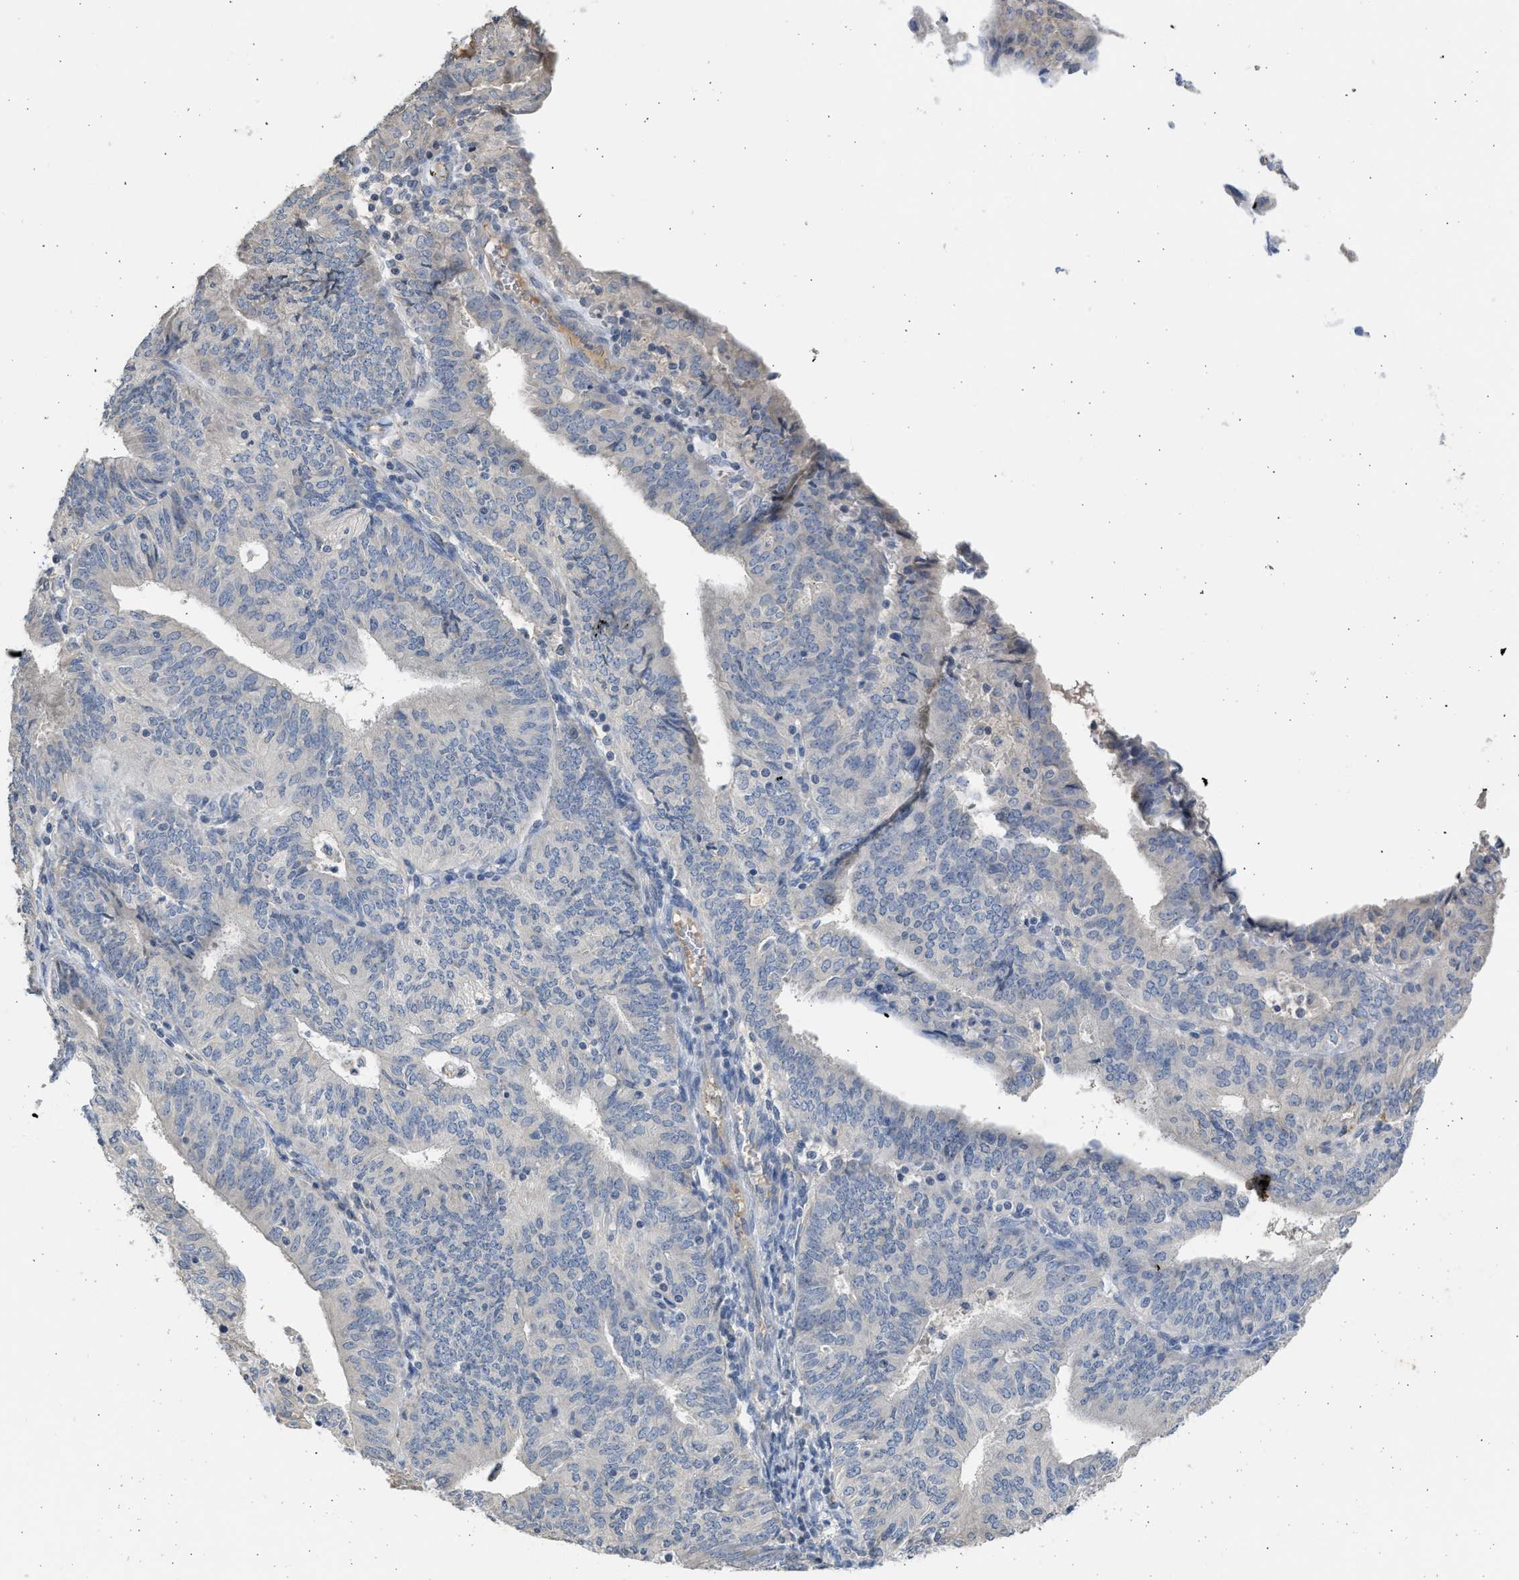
{"staining": {"intensity": "negative", "quantity": "none", "location": "none"}, "tissue": "endometrial cancer", "cell_type": "Tumor cells", "image_type": "cancer", "snomed": [{"axis": "morphology", "description": "Adenocarcinoma, NOS"}, {"axis": "topography", "description": "Endometrium"}], "caption": "Immunohistochemical staining of human endometrial cancer (adenocarcinoma) reveals no significant staining in tumor cells.", "gene": "SULT2A1", "patient": {"sex": "female", "age": 58}}